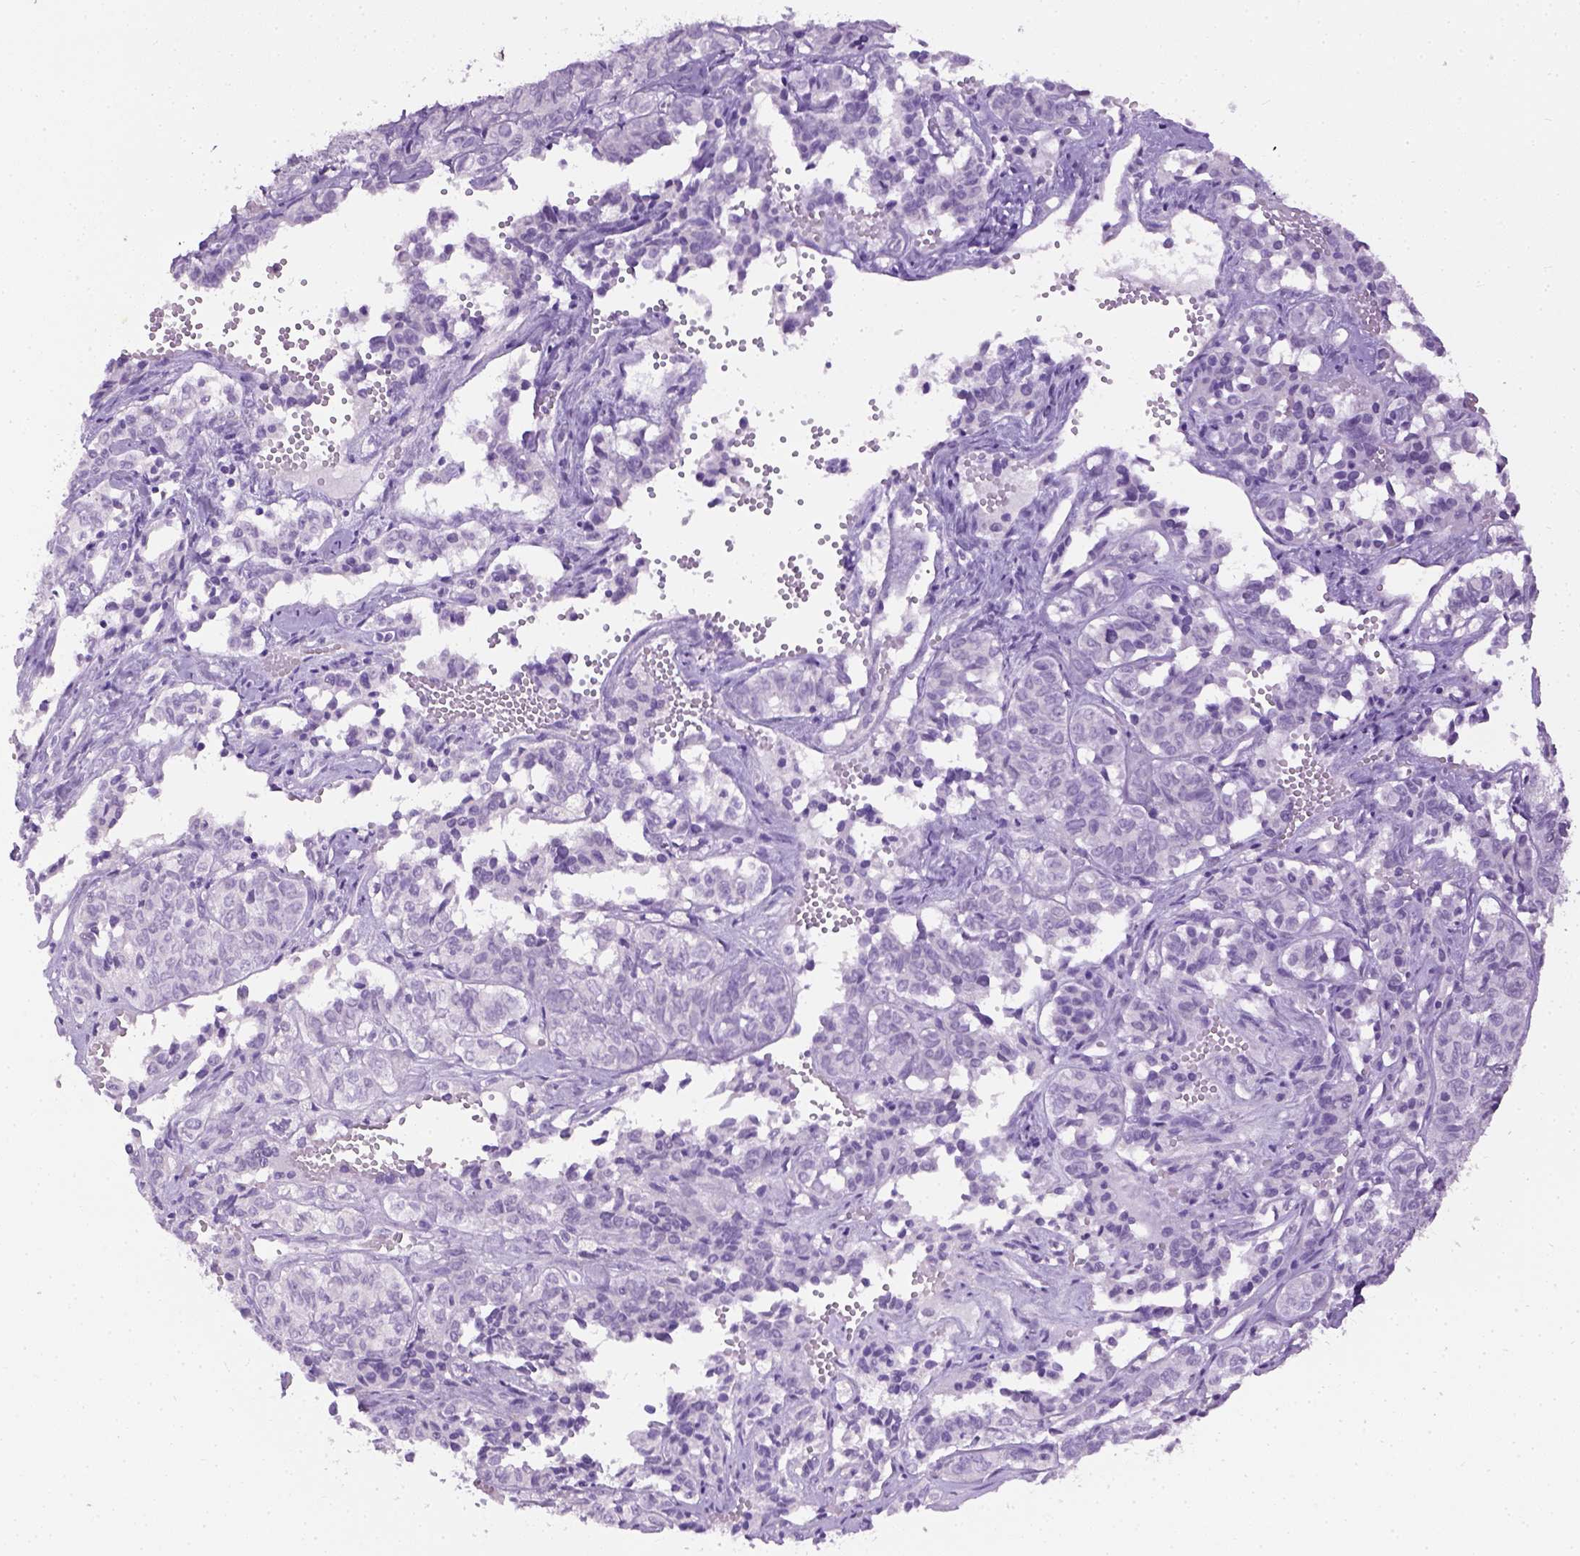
{"staining": {"intensity": "negative", "quantity": "none", "location": "none"}, "tissue": "ovarian cancer", "cell_type": "Tumor cells", "image_type": "cancer", "snomed": [{"axis": "morphology", "description": "Carcinoma, endometroid"}, {"axis": "topography", "description": "Ovary"}], "caption": "Immunohistochemical staining of human ovarian endometroid carcinoma reveals no significant positivity in tumor cells.", "gene": "CYP24A1", "patient": {"sex": "female", "age": 80}}